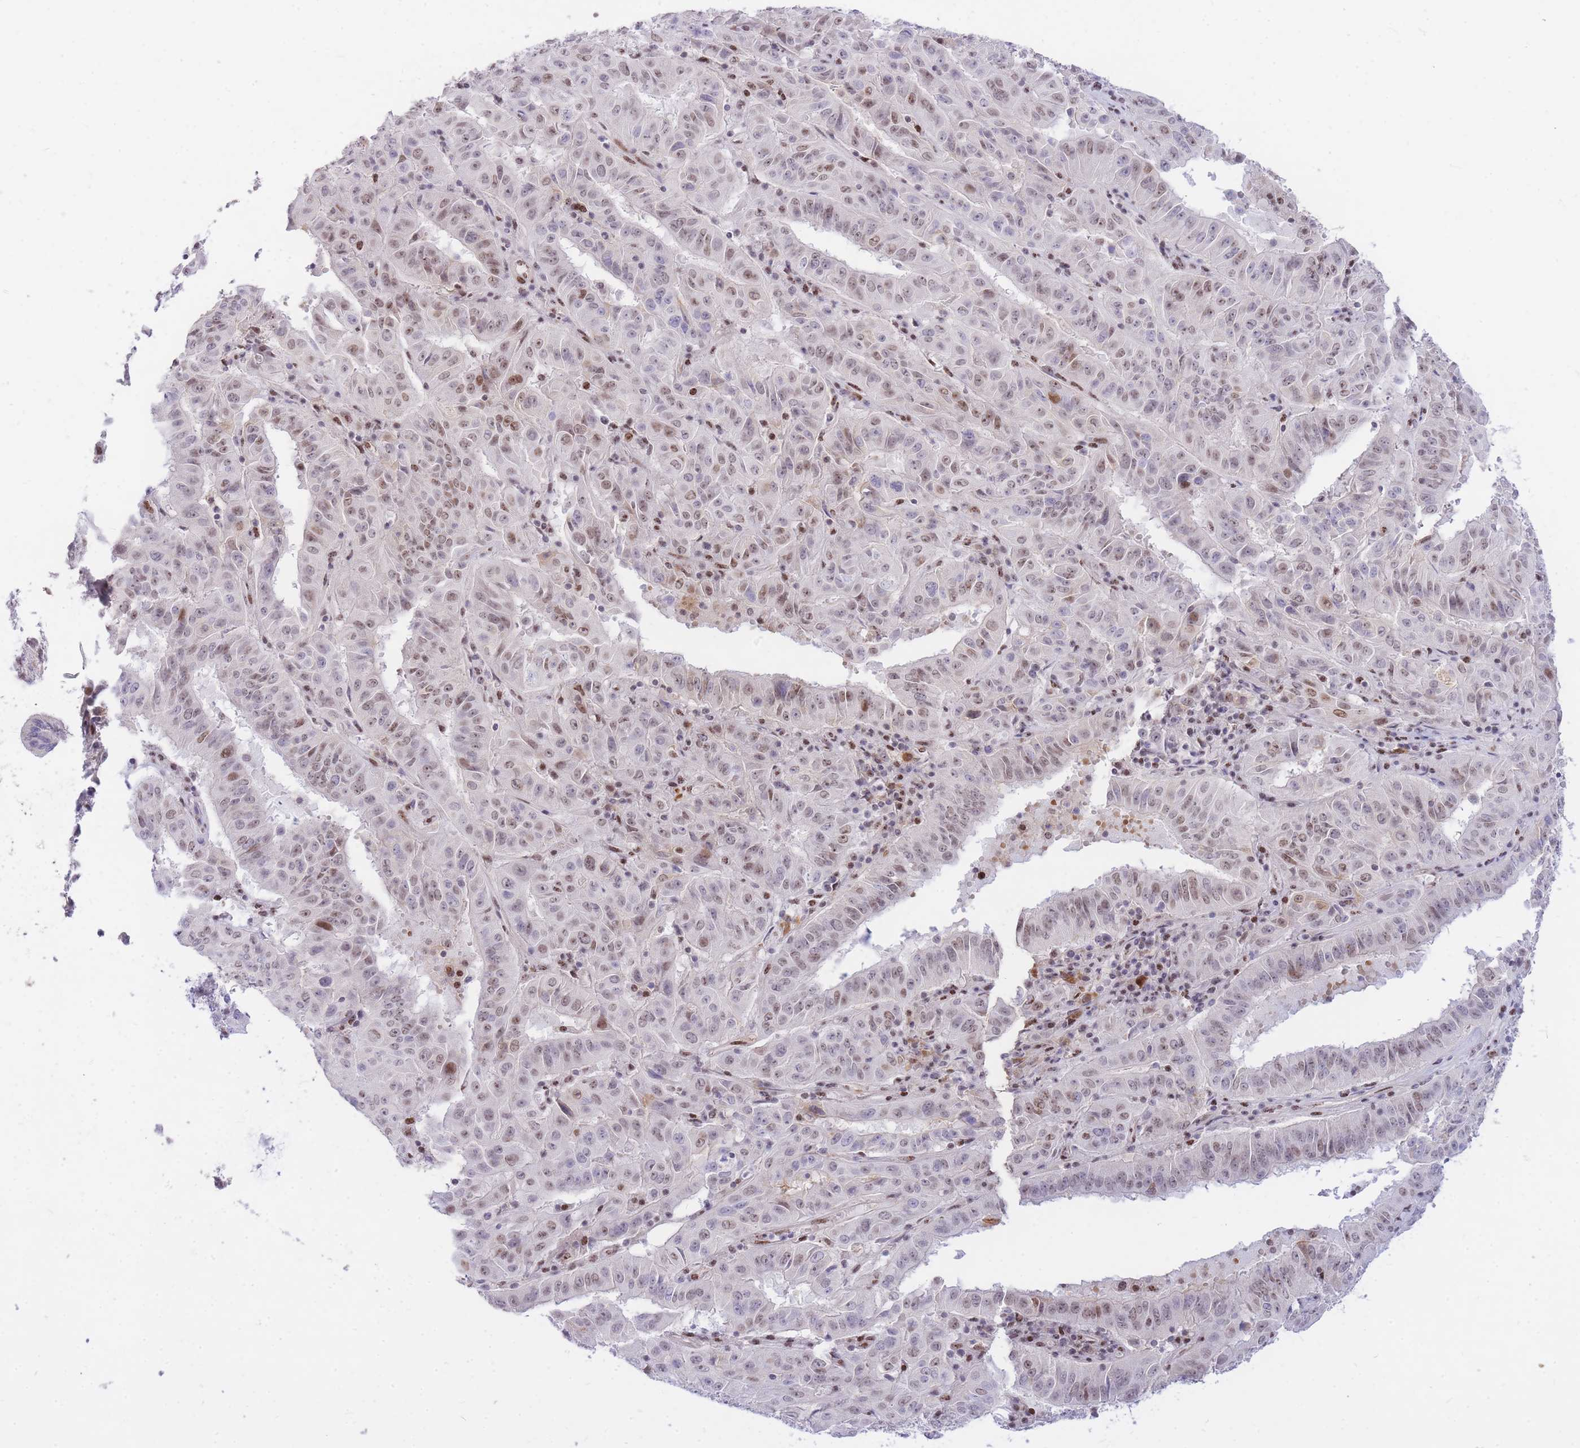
{"staining": {"intensity": "moderate", "quantity": "25%-75%", "location": "nuclear"}, "tissue": "pancreatic cancer", "cell_type": "Tumor cells", "image_type": "cancer", "snomed": [{"axis": "morphology", "description": "Adenocarcinoma, NOS"}, {"axis": "topography", "description": "Pancreas"}], "caption": "High-magnification brightfield microscopy of pancreatic cancer (adenocarcinoma) stained with DAB (brown) and counterstained with hematoxylin (blue). tumor cells exhibit moderate nuclear staining is appreciated in about25%-75% of cells.", "gene": "TLE2", "patient": {"sex": "male", "age": 63}}